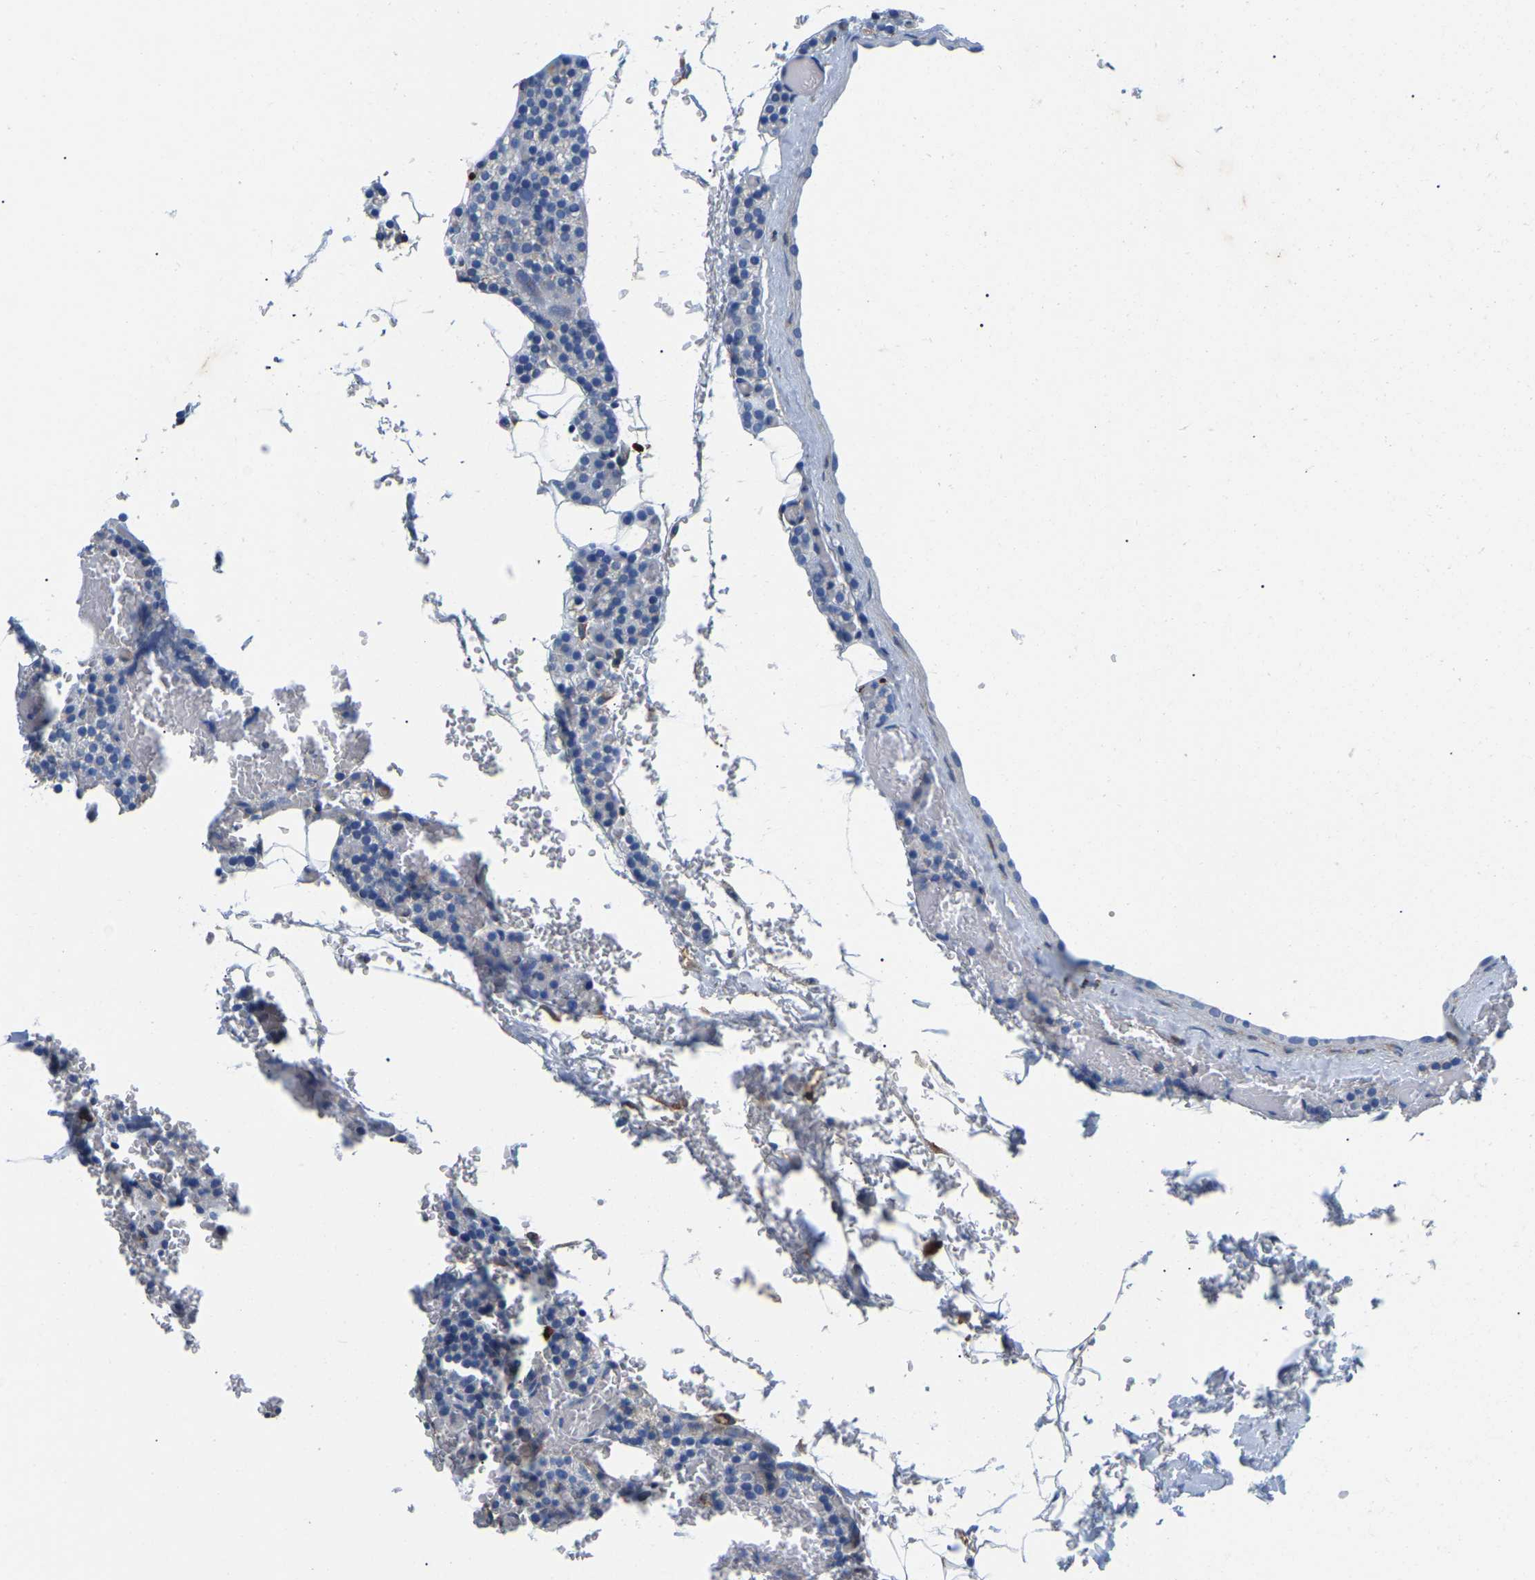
{"staining": {"intensity": "negative", "quantity": "none", "location": "none"}, "tissue": "parathyroid gland", "cell_type": "Glandular cells", "image_type": "normal", "snomed": [{"axis": "morphology", "description": "Normal tissue, NOS"}, {"axis": "morphology", "description": "Inflammation chronic"}, {"axis": "morphology", "description": "Goiter, colloid"}, {"axis": "topography", "description": "Thyroid gland"}, {"axis": "topography", "description": "Parathyroid gland"}], "caption": "Immunohistochemistry histopathology image of benign parathyroid gland stained for a protein (brown), which reveals no staining in glandular cells.", "gene": "DUSP8", "patient": {"sex": "male", "age": 65}}